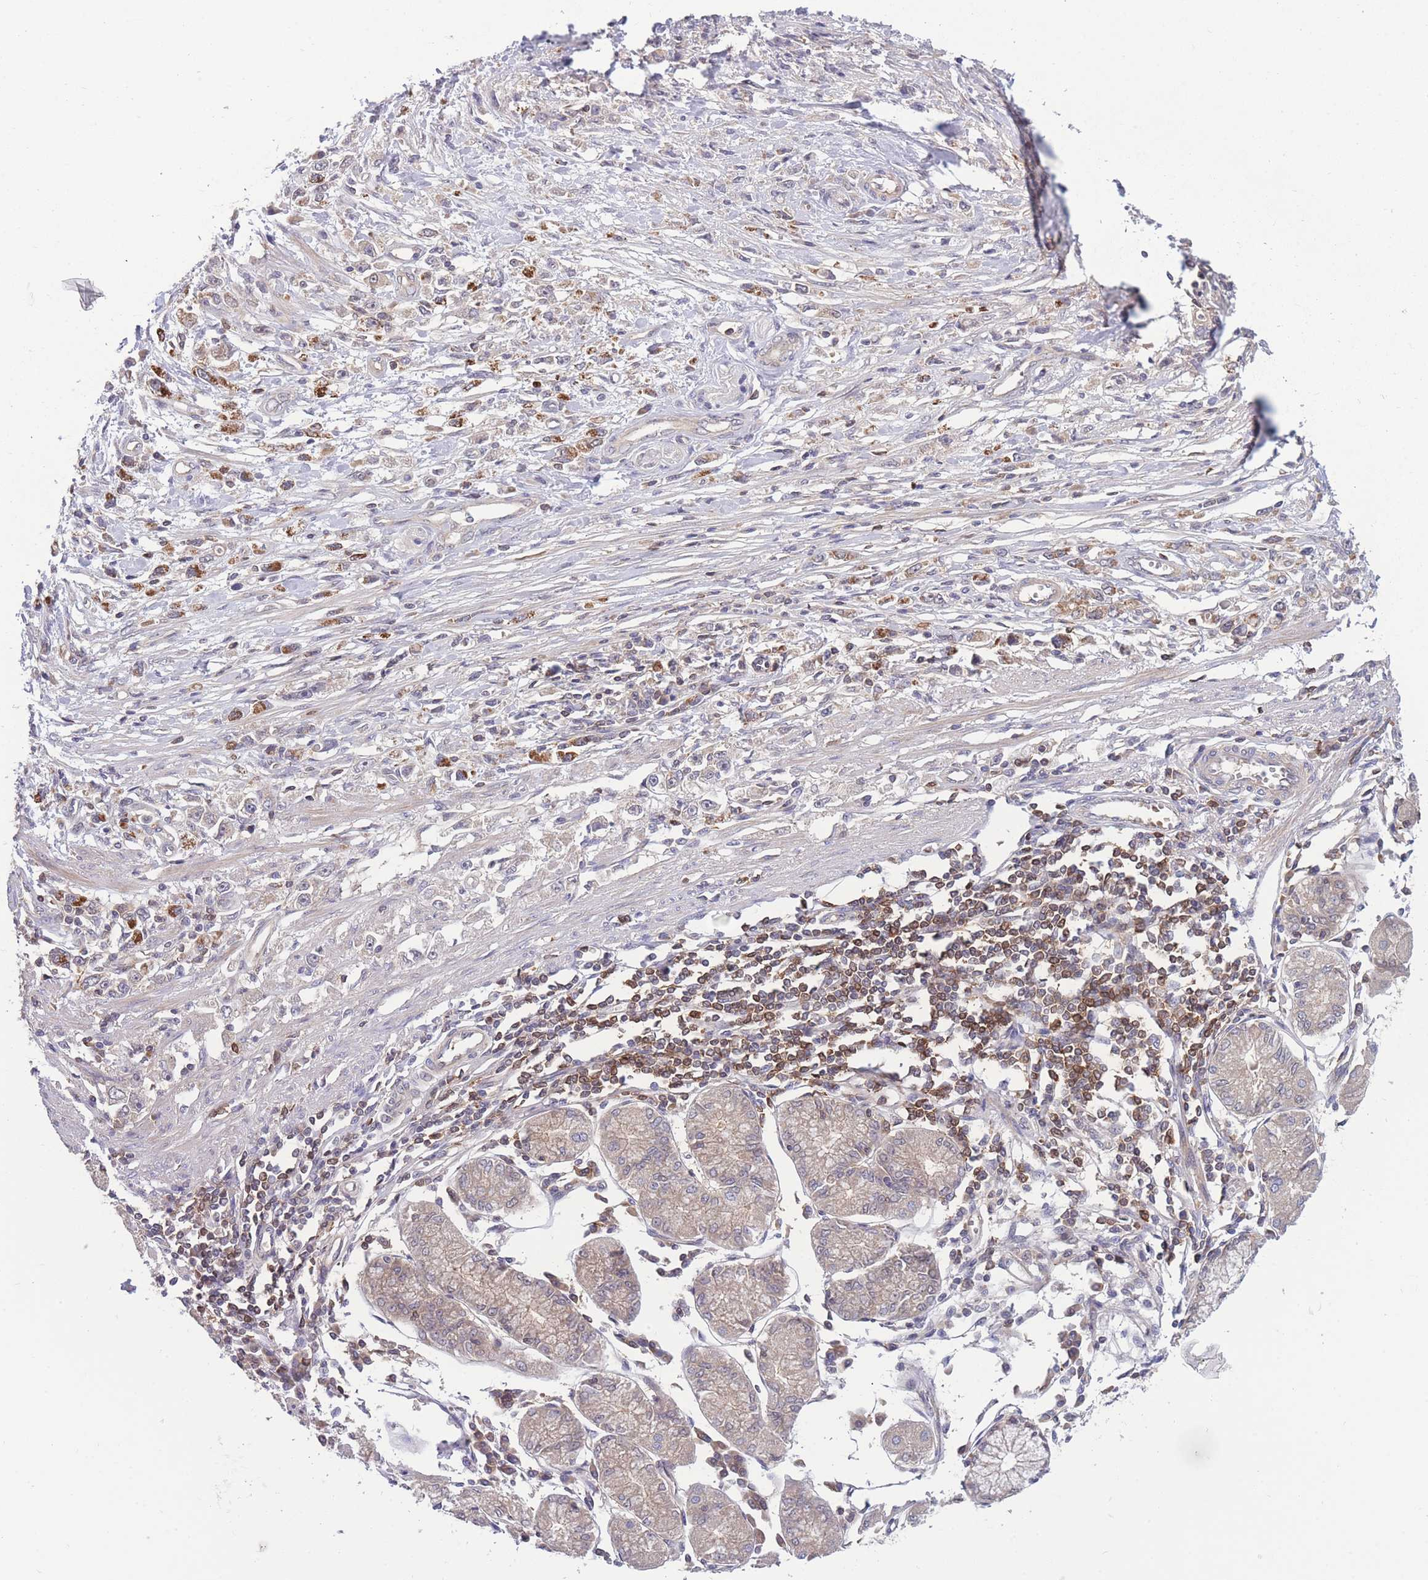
{"staining": {"intensity": "negative", "quantity": "none", "location": "none"}, "tissue": "stomach cancer", "cell_type": "Tumor cells", "image_type": "cancer", "snomed": [{"axis": "morphology", "description": "Adenocarcinoma, NOS"}, {"axis": "topography", "description": "Stomach"}], "caption": "An image of human stomach cancer is negative for staining in tumor cells. The staining was performed using DAB to visualize the protein expression in brown, while the nuclei were stained in blue with hematoxylin (Magnification: 20x).", "gene": "UBE2N", "patient": {"sex": "female", "age": 59}}